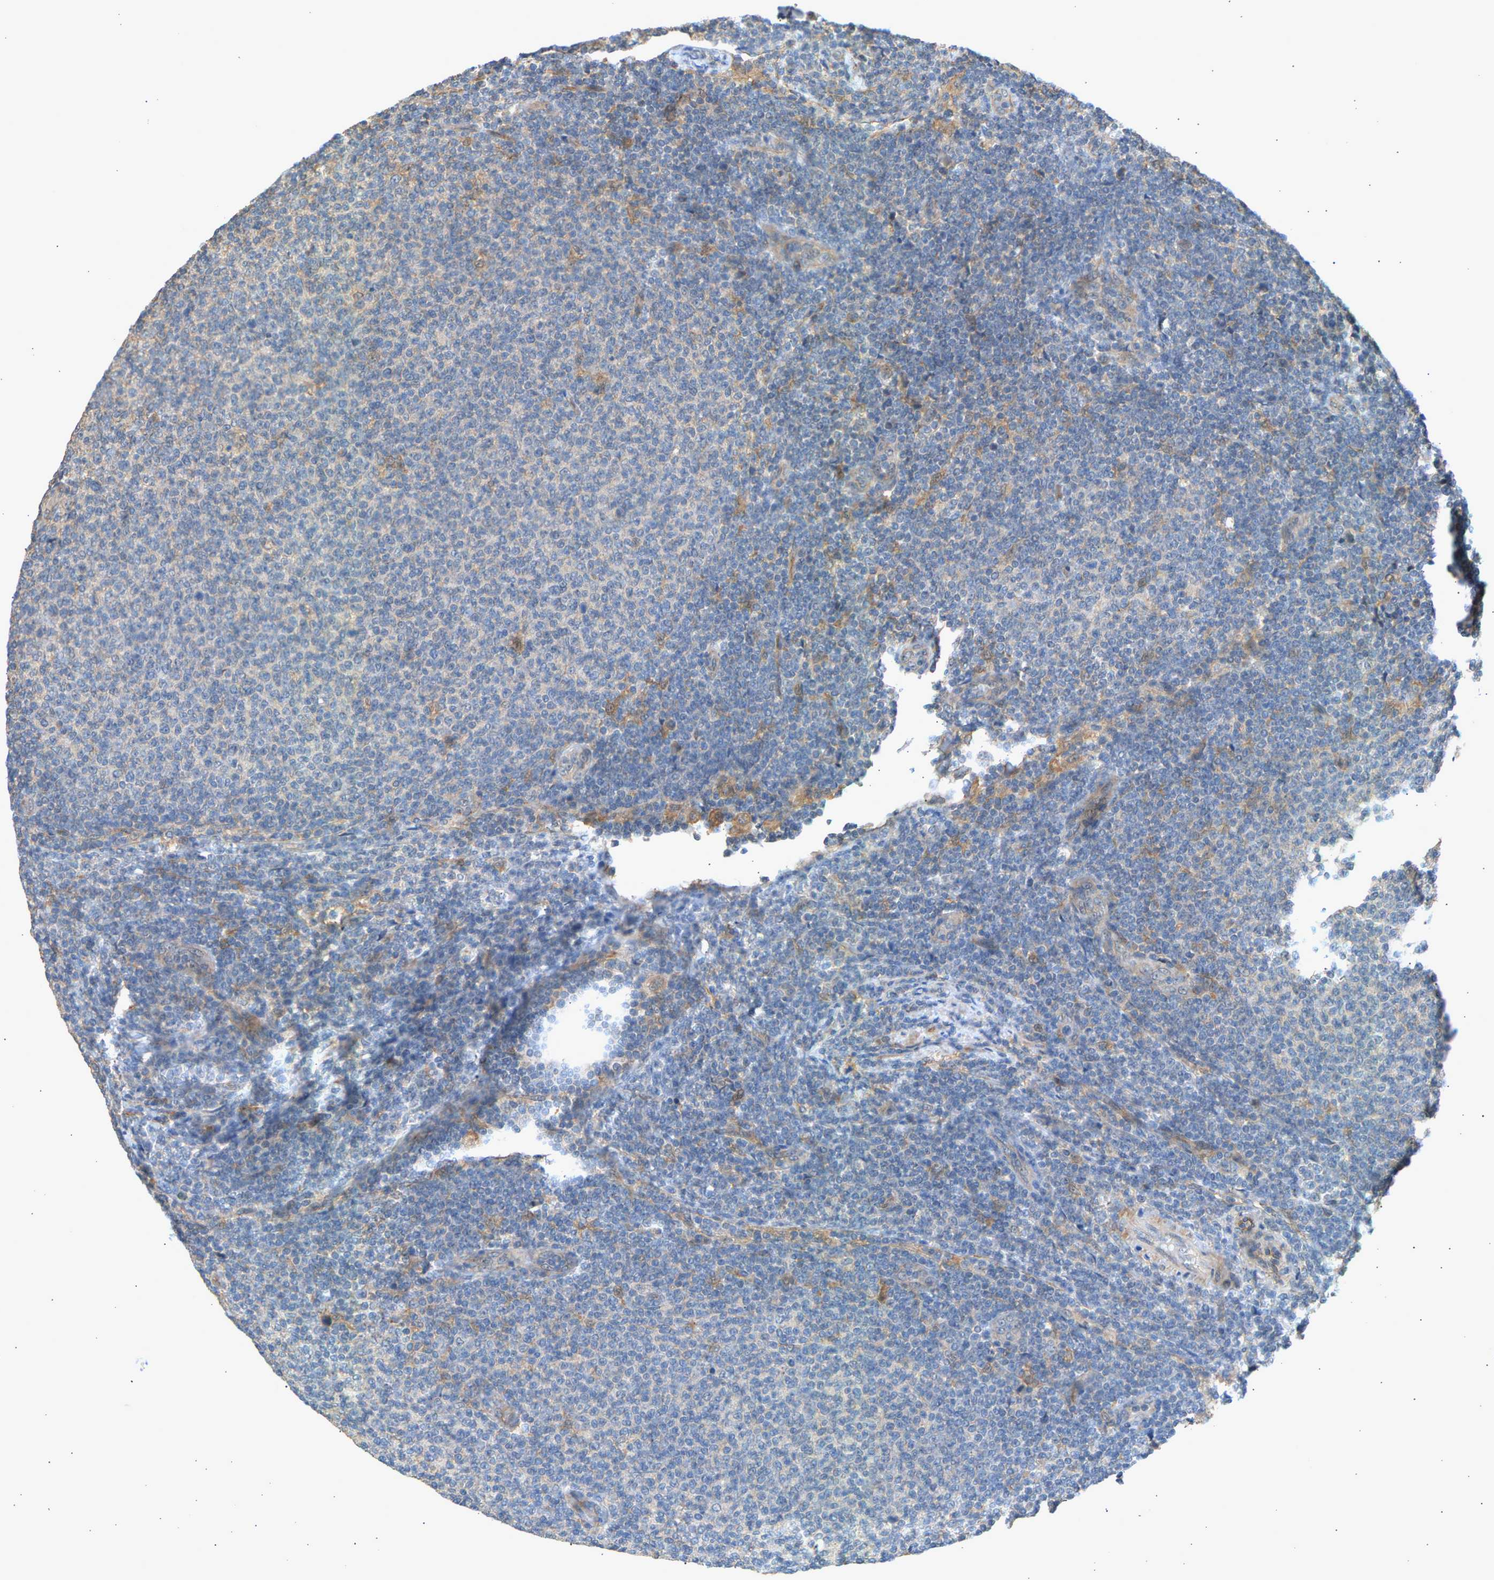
{"staining": {"intensity": "negative", "quantity": "none", "location": "none"}, "tissue": "lymphoma", "cell_type": "Tumor cells", "image_type": "cancer", "snomed": [{"axis": "morphology", "description": "Malignant lymphoma, non-Hodgkin's type, Low grade"}, {"axis": "topography", "description": "Lymph node"}], "caption": "A histopathology image of lymphoma stained for a protein reveals no brown staining in tumor cells.", "gene": "RGL1", "patient": {"sex": "male", "age": 66}}